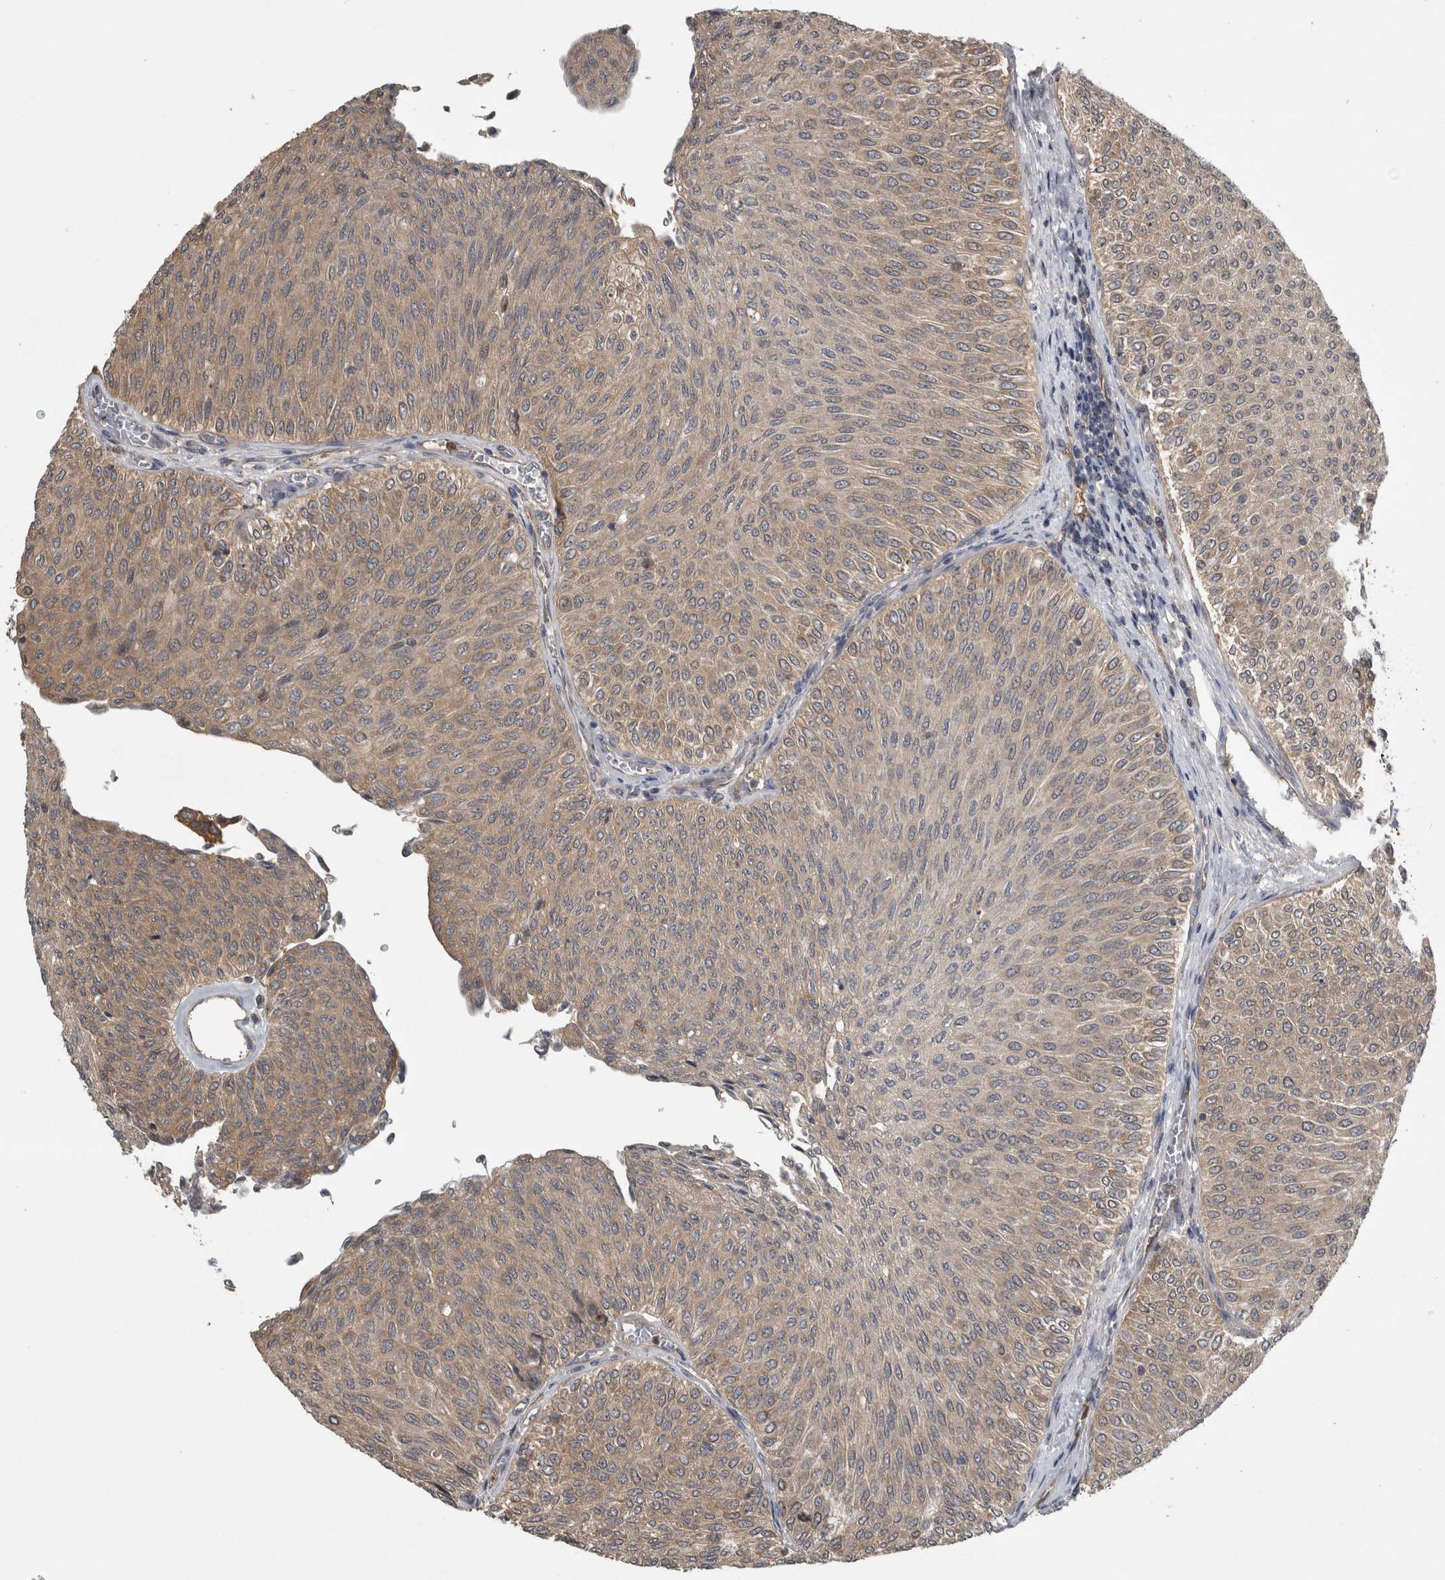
{"staining": {"intensity": "weak", "quantity": ">75%", "location": "cytoplasmic/membranous"}, "tissue": "urothelial cancer", "cell_type": "Tumor cells", "image_type": "cancer", "snomed": [{"axis": "morphology", "description": "Urothelial carcinoma, Low grade"}, {"axis": "topography", "description": "Urinary bladder"}], "caption": "Urothelial cancer stained for a protein shows weak cytoplasmic/membranous positivity in tumor cells. (DAB = brown stain, brightfield microscopy at high magnification).", "gene": "TRMT61B", "patient": {"sex": "male", "age": 78}}